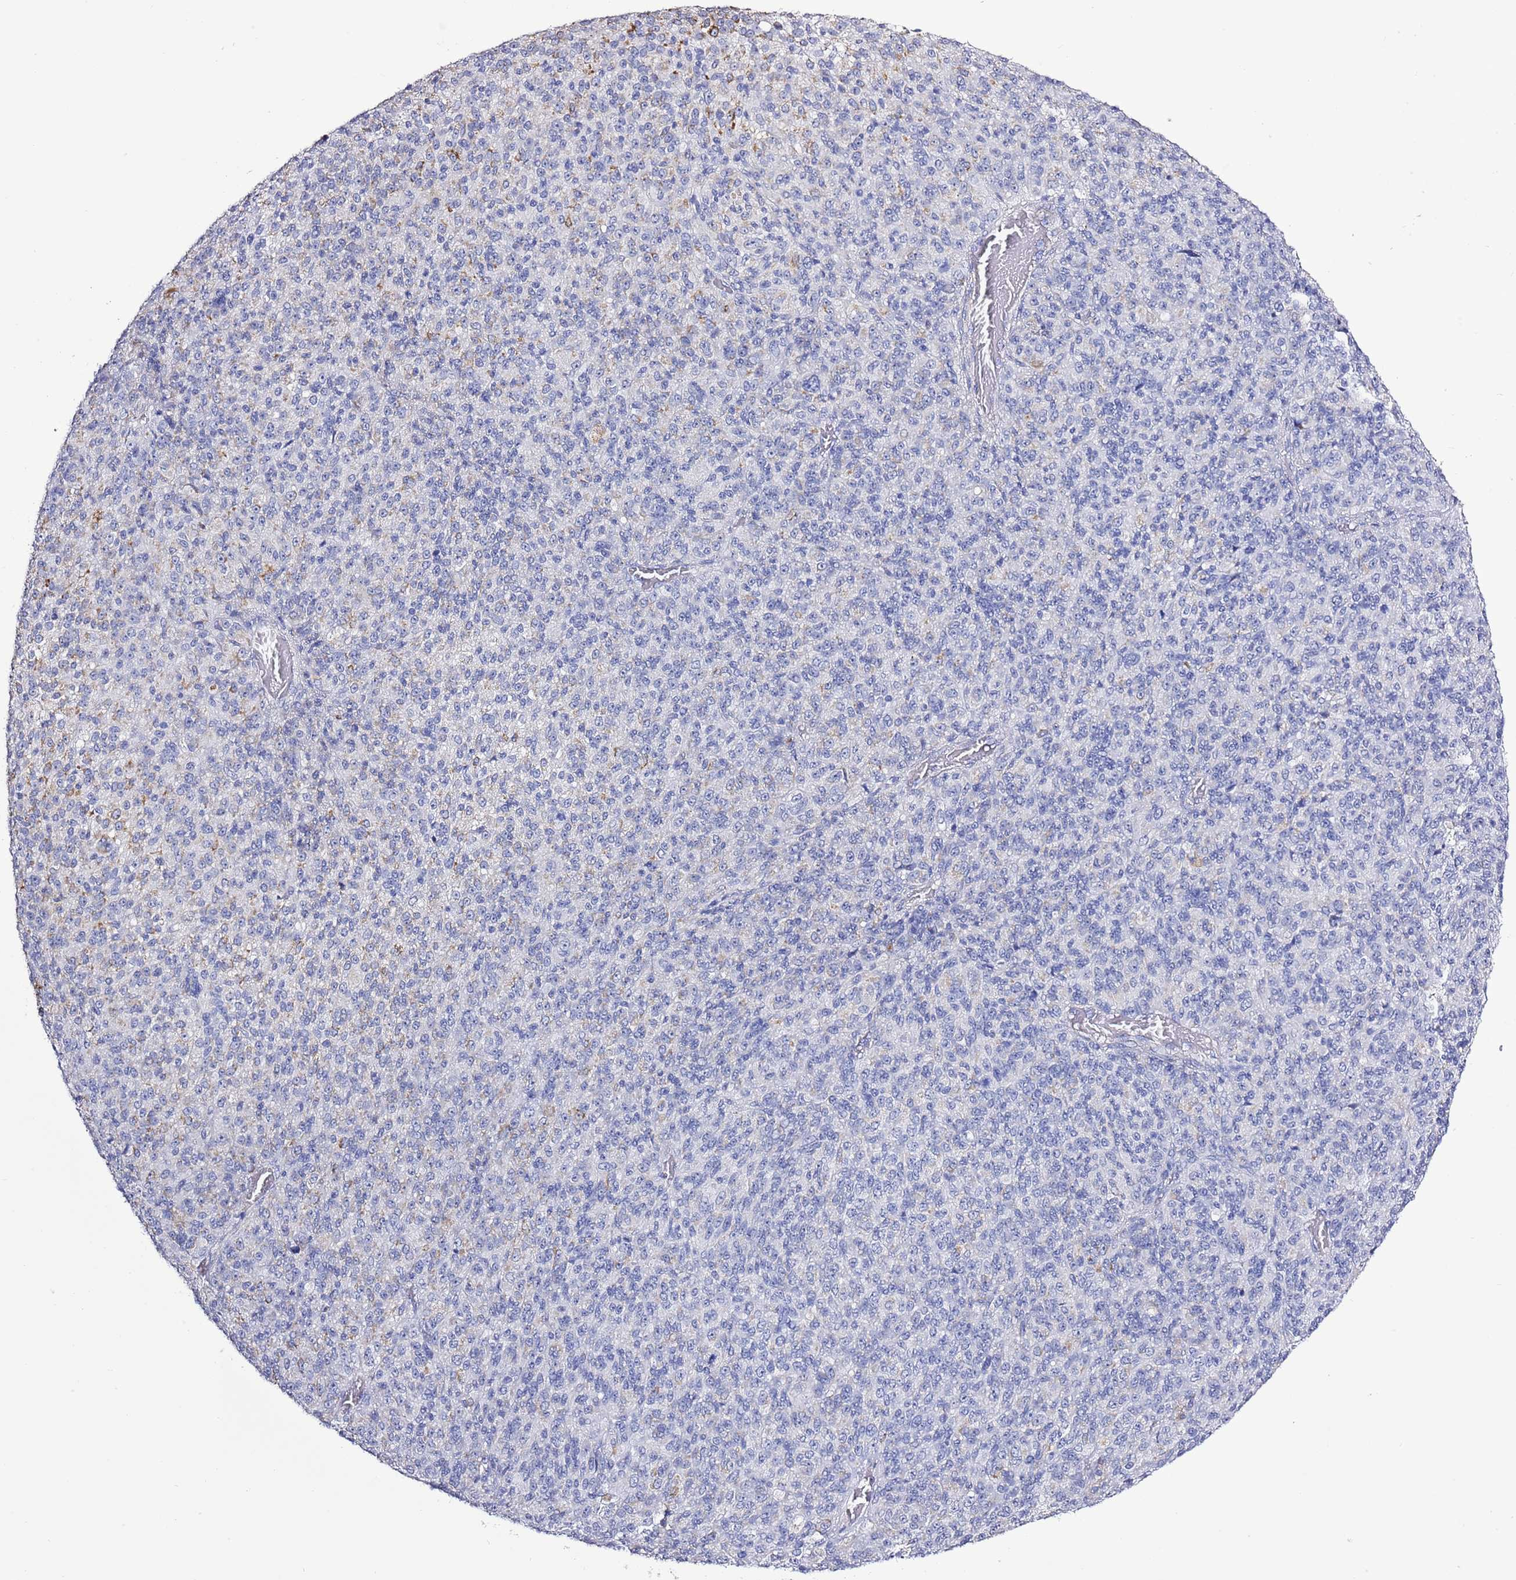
{"staining": {"intensity": "negative", "quantity": "none", "location": "none"}, "tissue": "melanoma", "cell_type": "Tumor cells", "image_type": "cancer", "snomed": [{"axis": "morphology", "description": "Malignant melanoma, Metastatic site"}, {"axis": "topography", "description": "Brain"}], "caption": "Tumor cells show no significant expression in malignant melanoma (metastatic site).", "gene": "SLC23A1", "patient": {"sex": "female", "age": 56}}